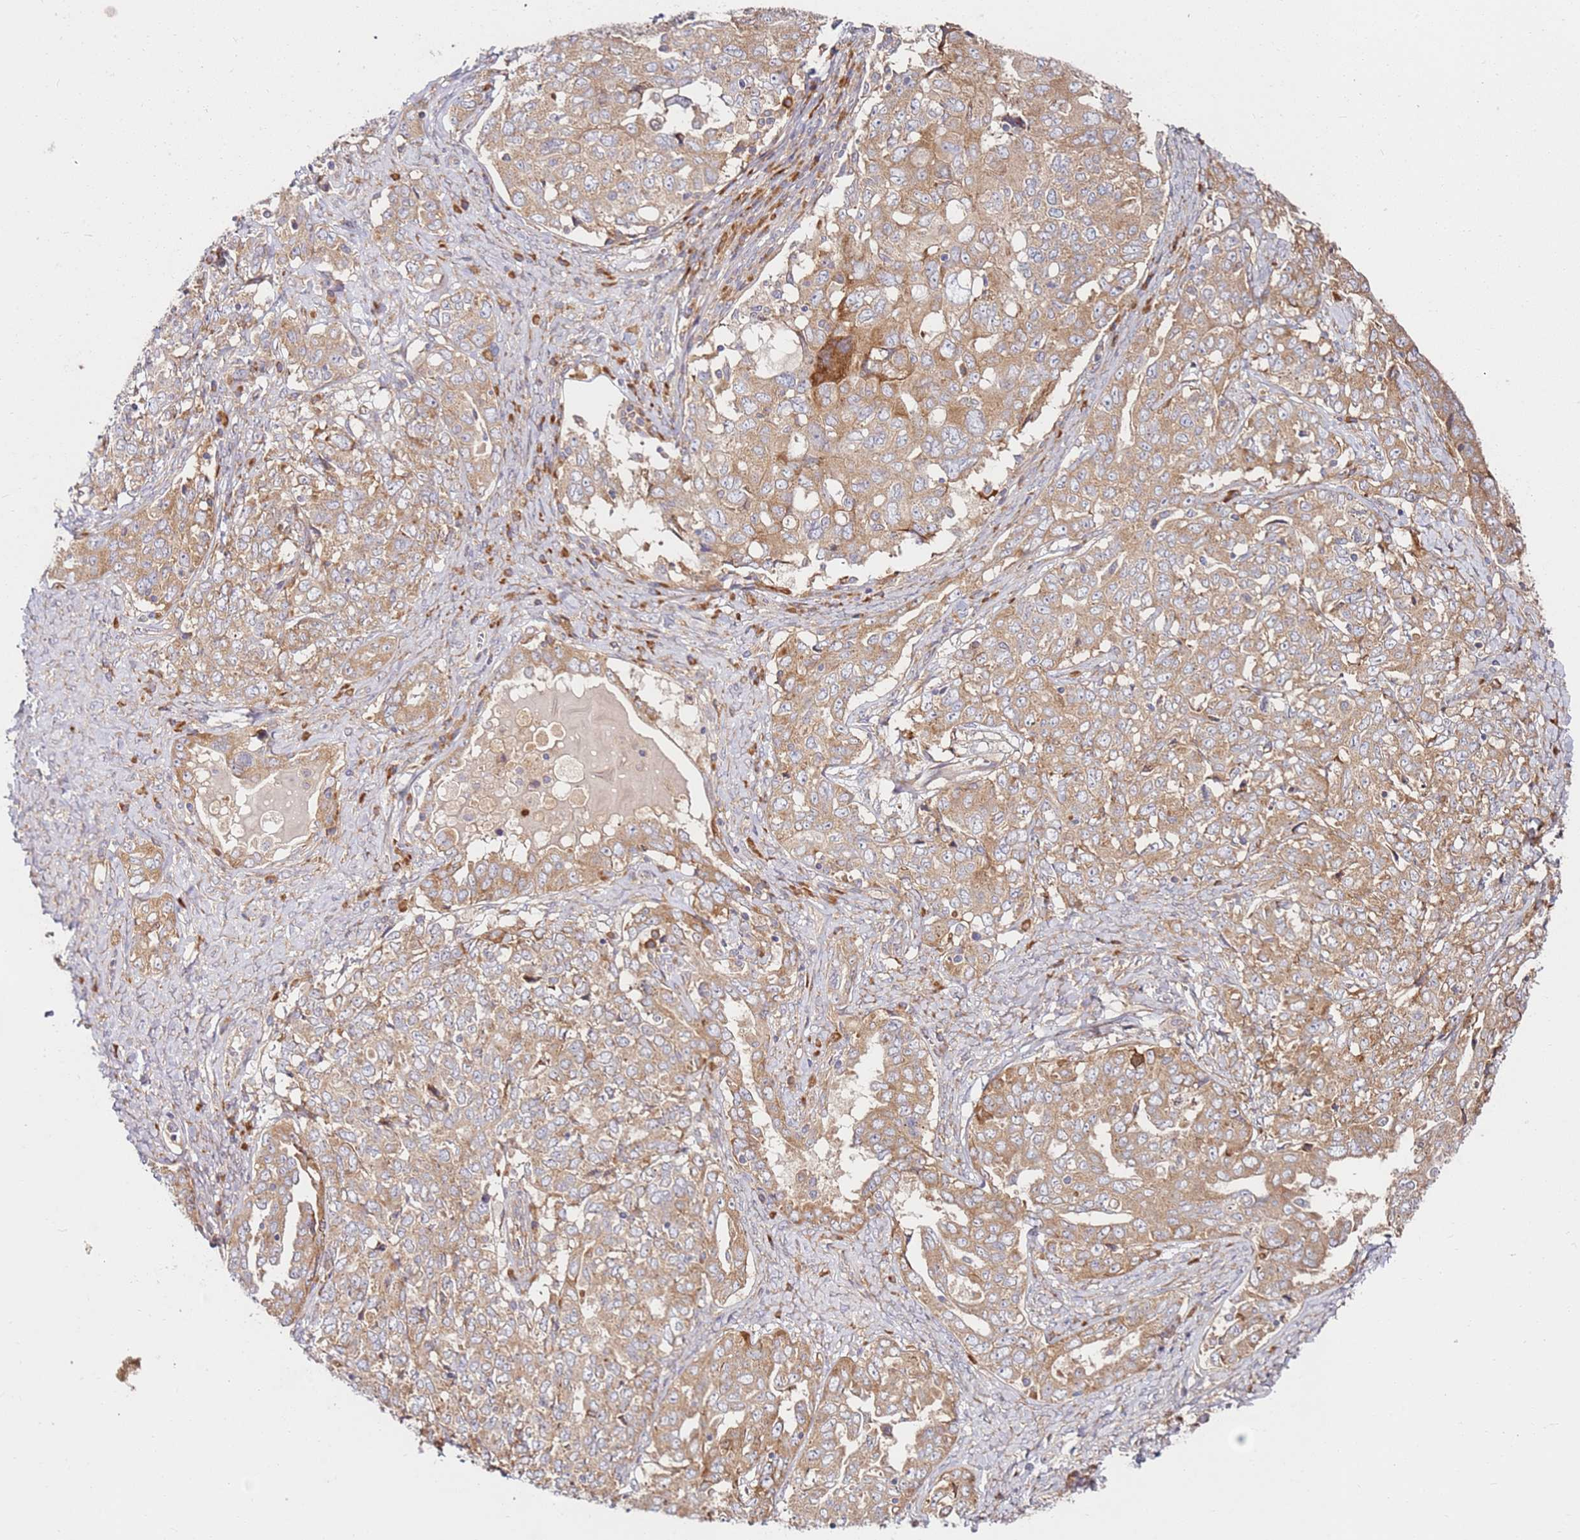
{"staining": {"intensity": "moderate", "quantity": ">75%", "location": "cytoplasmic/membranous"}, "tissue": "ovarian cancer", "cell_type": "Tumor cells", "image_type": "cancer", "snomed": [{"axis": "morphology", "description": "Carcinoma, endometroid"}, {"axis": "topography", "description": "Ovary"}], "caption": "Immunohistochemical staining of ovarian cancer (endometroid carcinoma) exhibits medium levels of moderate cytoplasmic/membranous expression in approximately >75% of tumor cells. The staining was performed using DAB (3,3'-diaminobenzidine) to visualize the protein expression in brown, while the nuclei were stained in blue with hematoxylin (Magnification: 20x).", "gene": "RPS3A", "patient": {"sex": "female", "age": 62}}